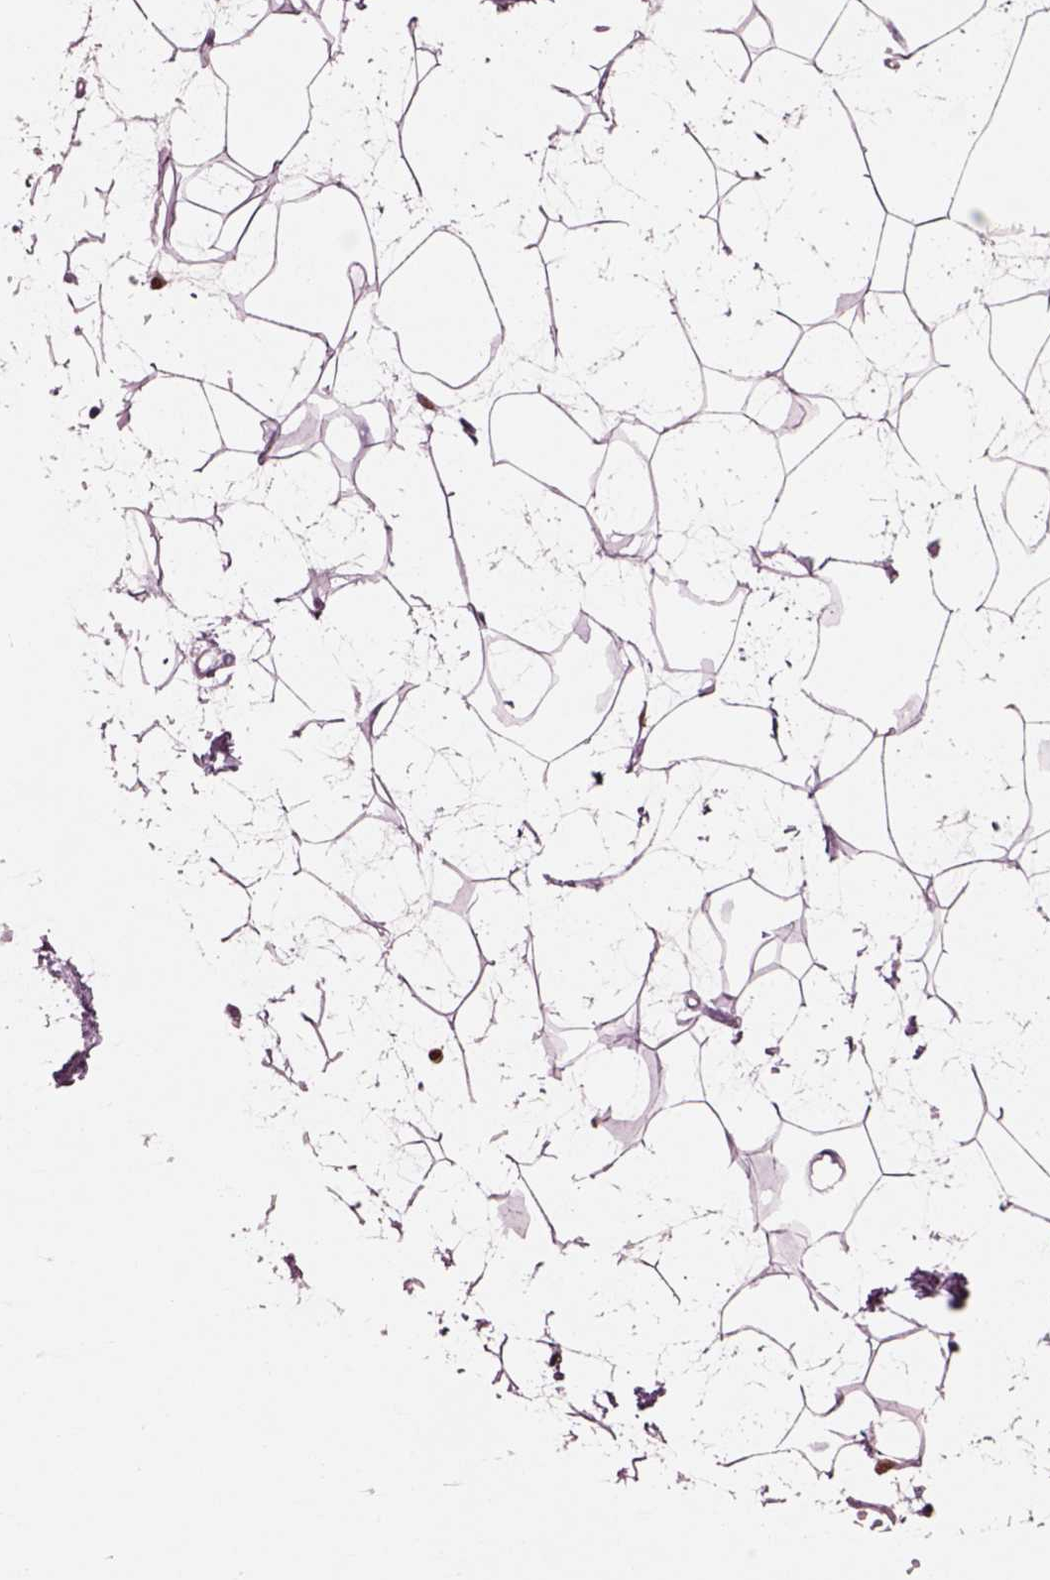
{"staining": {"intensity": "negative", "quantity": "none", "location": "none"}, "tissue": "breast", "cell_type": "Adipocytes", "image_type": "normal", "snomed": [{"axis": "morphology", "description": "Normal tissue, NOS"}, {"axis": "topography", "description": "Breast"}], "caption": "DAB immunohistochemical staining of normal human breast exhibits no significant positivity in adipocytes. (DAB (3,3'-diaminobenzidine) immunohistochemistry visualized using brightfield microscopy, high magnification).", "gene": "SOX9", "patient": {"sex": "female", "age": 45}}